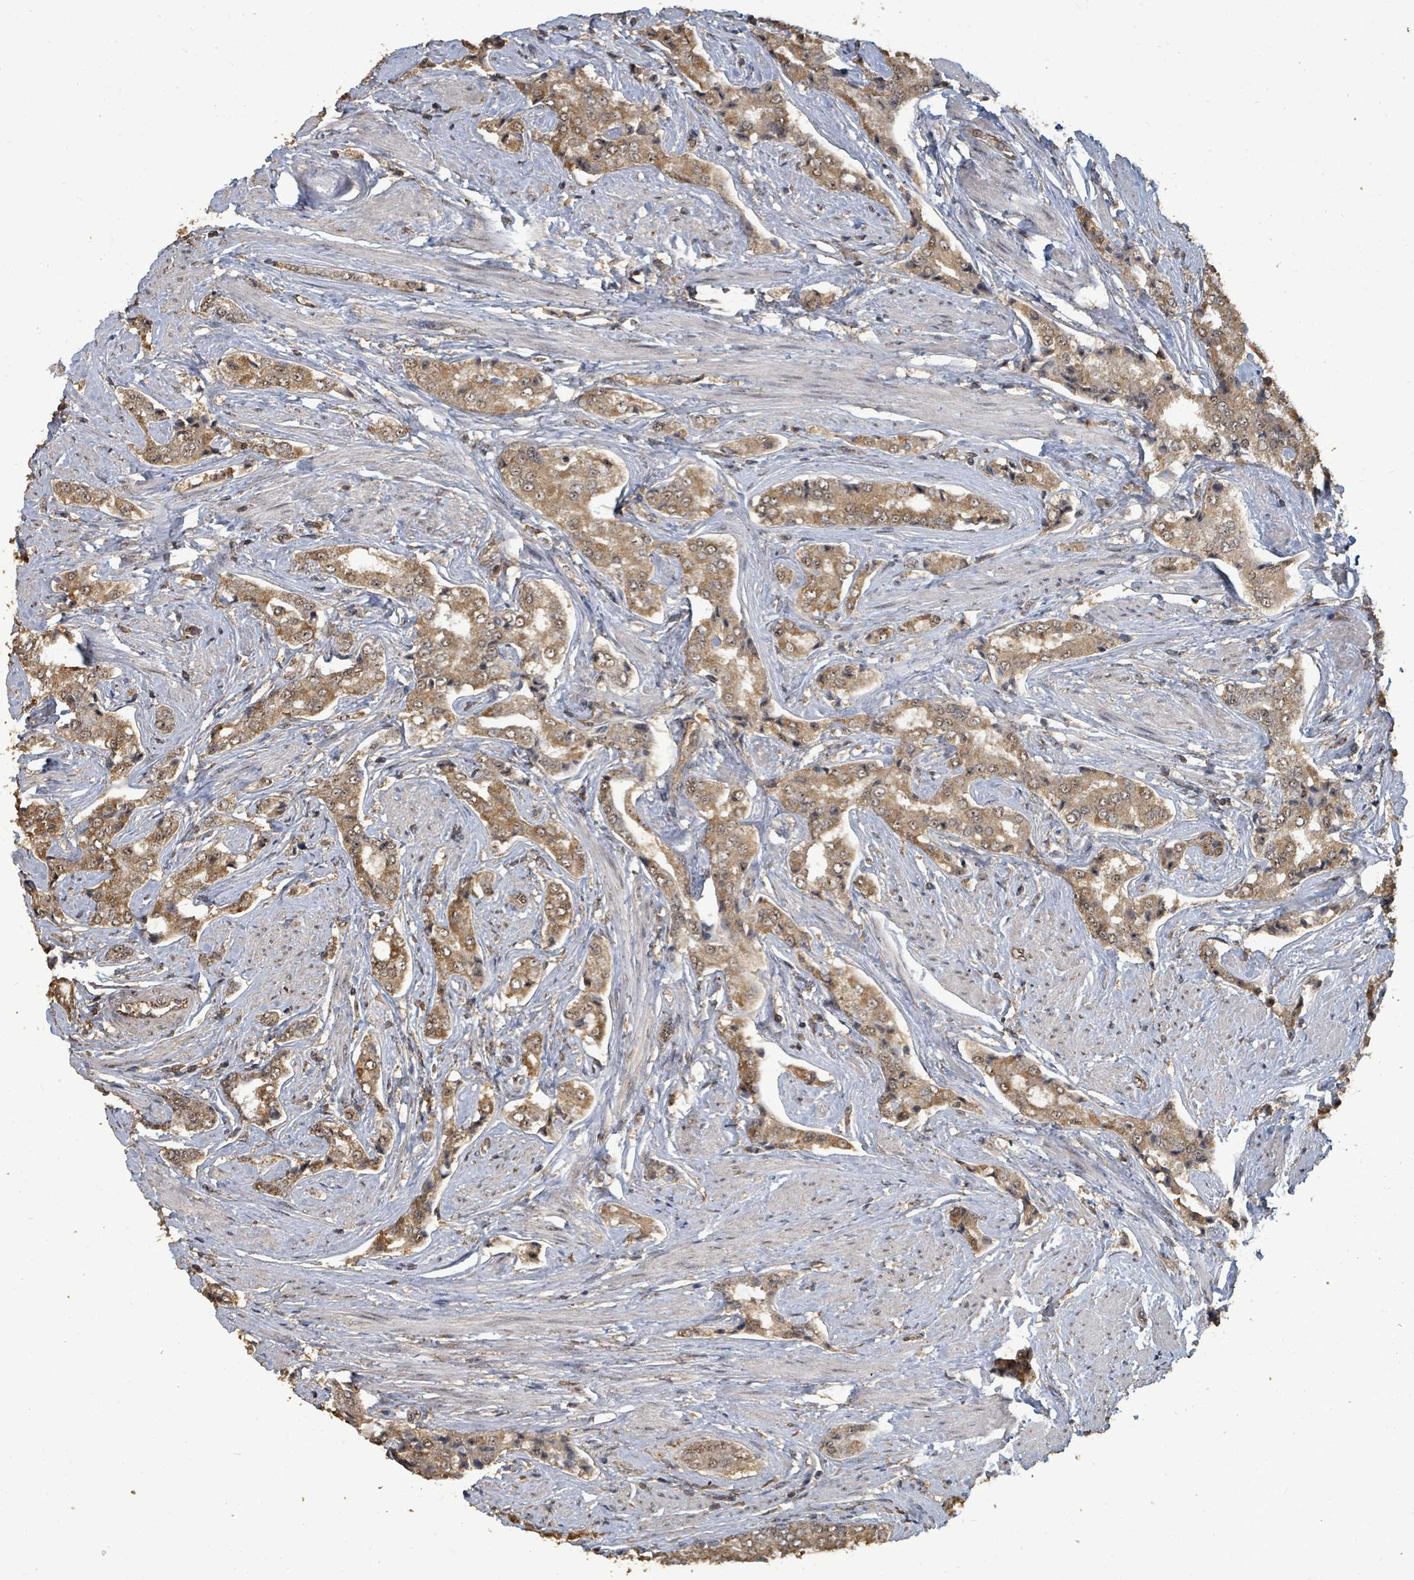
{"staining": {"intensity": "moderate", "quantity": ">75%", "location": "cytoplasmic/membranous"}, "tissue": "prostate cancer", "cell_type": "Tumor cells", "image_type": "cancer", "snomed": [{"axis": "morphology", "description": "Adenocarcinoma, High grade"}, {"axis": "topography", "description": "Prostate"}], "caption": "Prostate cancer stained with a brown dye demonstrates moderate cytoplasmic/membranous positive staining in approximately >75% of tumor cells.", "gene": "C6orf52", "patient": {"sex": "male", "age": 71}}